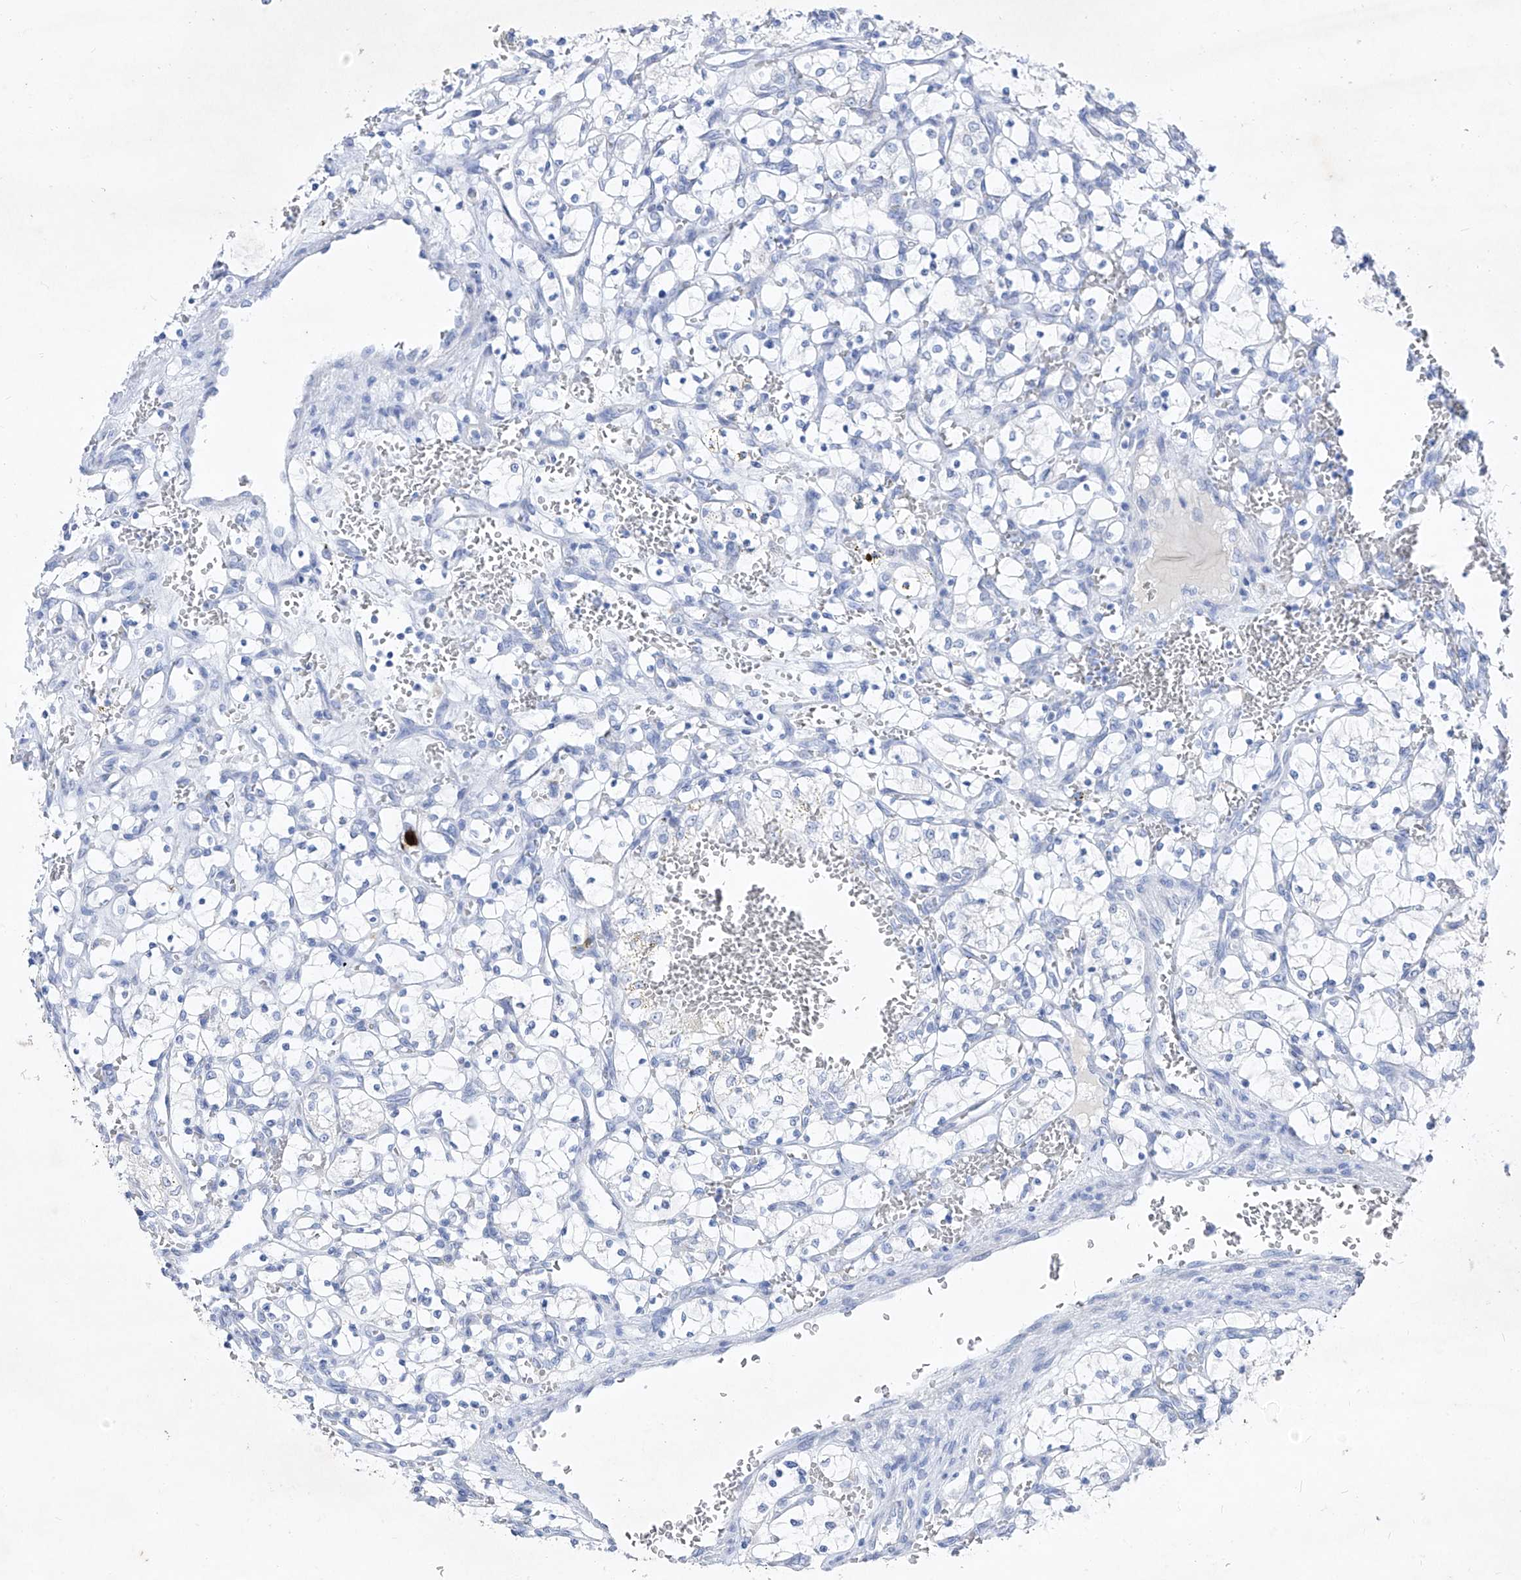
{"staining": {"intensity": "negative", "quantity": "none", "location": "none"}, "tissue": "renal cancer", "cell_type": "Tumor cells", "image_type": "cancer", "snomed": [{"axis": "morphology", "description": "Adenocarcinoma, NOS"}, {"axis": "topography", "description": "Kidney"}], "caption": "Protein analysis of renal adenocarcinoma demonstrates no significant positivity in tumor cells.", "gene": "FRS3", "patient": {"sex": "female", "age": 69}}